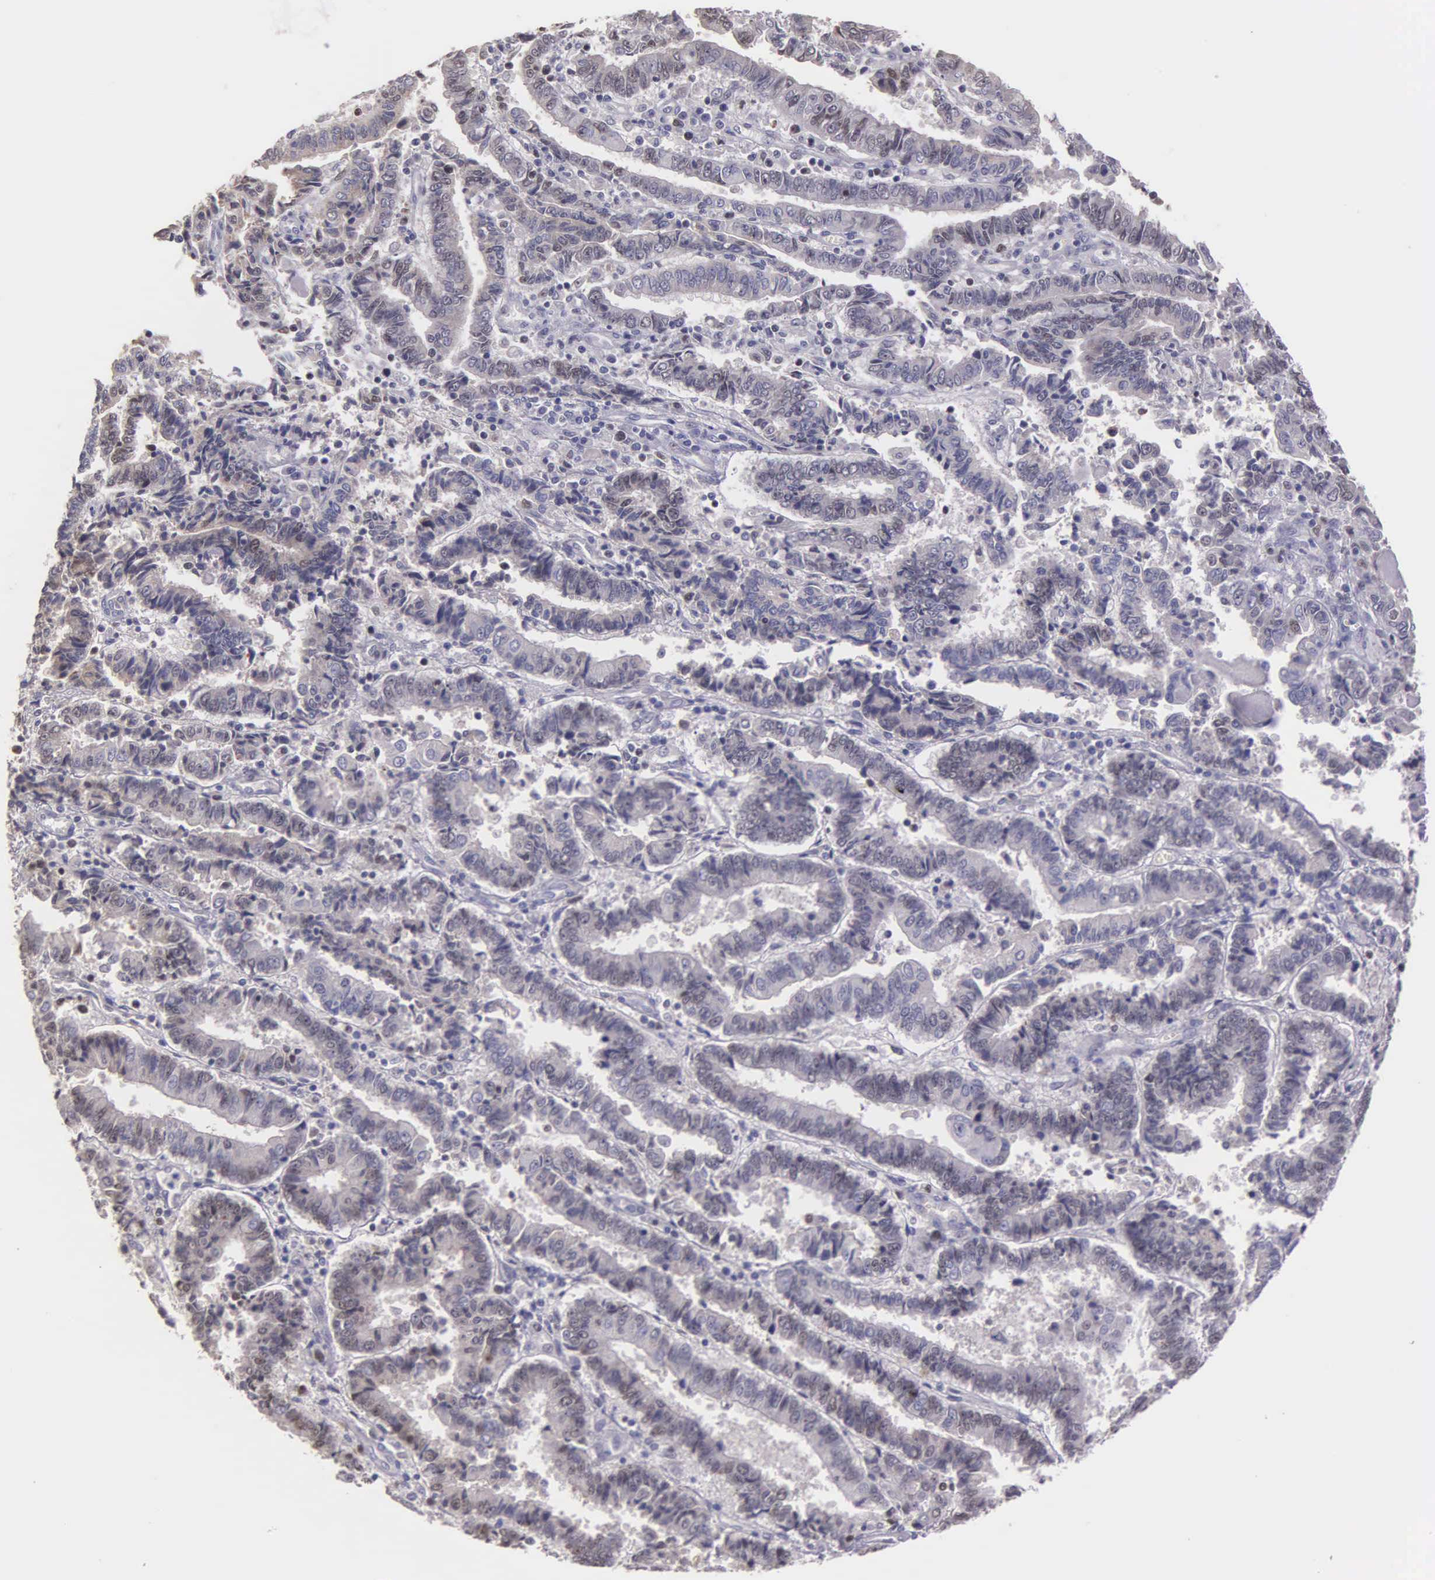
{"staining": {"intensity": "weak", "quantity": "<25%", "location": "nuclear"}, "tissue": "endometrial cancer", "cell_type": "Tumor cells", "image_type": "cancer", "snomed": [{"axis": "morphology", "description": "Adenocarcinoma, NOS"}, {"axis": "topography", "description": "Endometrium"}], "caption": "Tumor cells are negative for brown protein staining in adenocarcinoma (endometrial). (Immunohistochemistry, brightfield microscopy, high magnification).", "gene": "MCM5", "patient": {"sex": "female", "age": 75}}